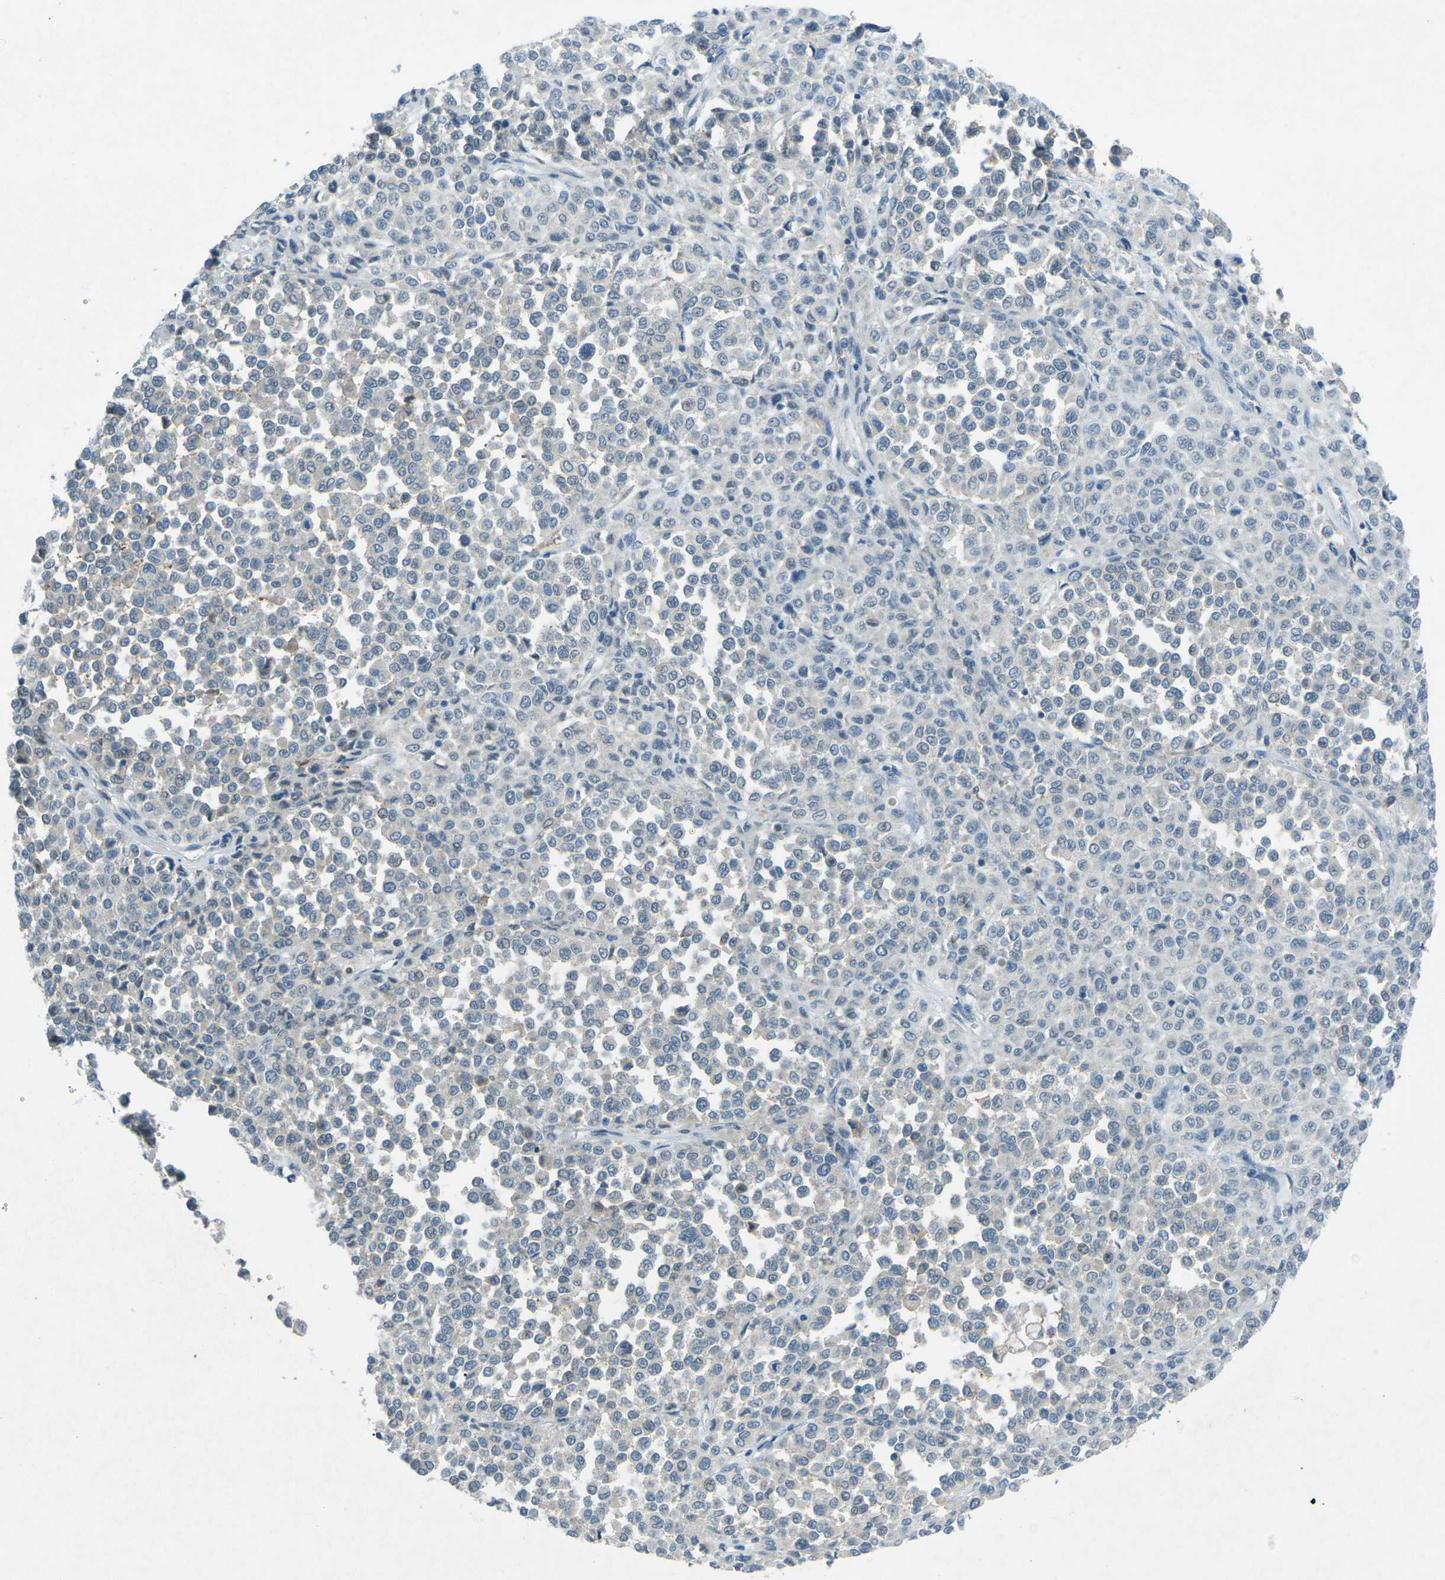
{"staining": {"intensity": "negative", "quantity": "none", "location": "none"}, "tissue": "melanoma", "cell_type": "Tumor cells", "image_type": "cancer", "snomed": [{"axis": "morphology", "description": "Malignant melanoma, Metastatic site"}, {"axis": "topography", "description": "Pancreas"}], "caption": "The IHC image has no significant positivity in tumor cells of melanoma tissue.", "gene": "PRKCA", "patient": {"sex": "female", "age": 30}}